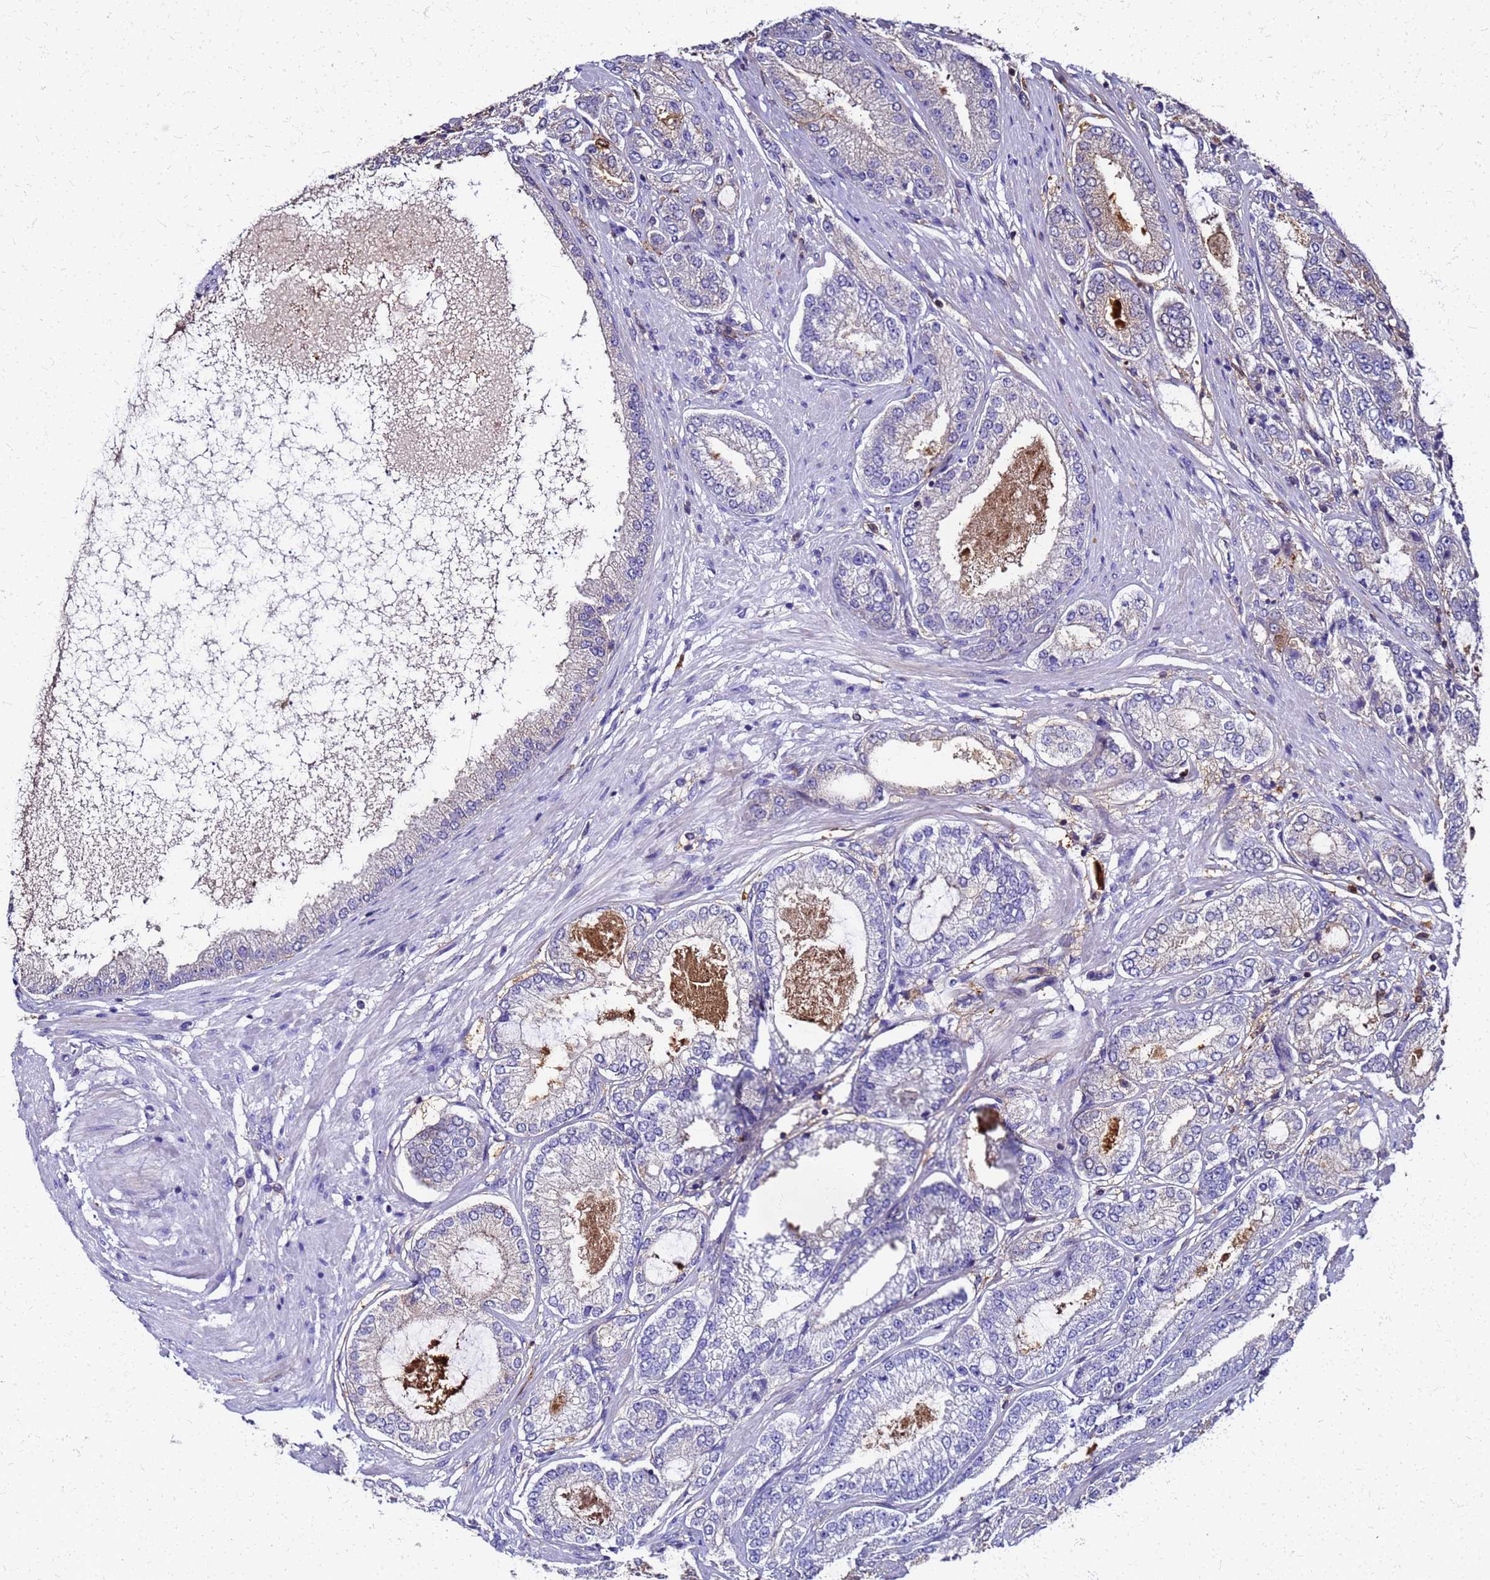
{"staining": {"intensity": "negative", "quantity": "none", "location": "none"}, "tissue": "prostate cancer", "cell_type": "Tumor cells", "image_type": "cancer", "snomed": [{"axis": "morphology", "description": "Adenocarcinoma, High grade"}, {"axis": "topography", "description": "Prostate"}], "caption": "This is an immunohistochemistry (IHC) photomicrograph of human high-grade adenocarcinoma (prostate). There is no positivity in tumor cells.", "gene": "S100A11", "patient": {"sex": "male", "age": 71}}